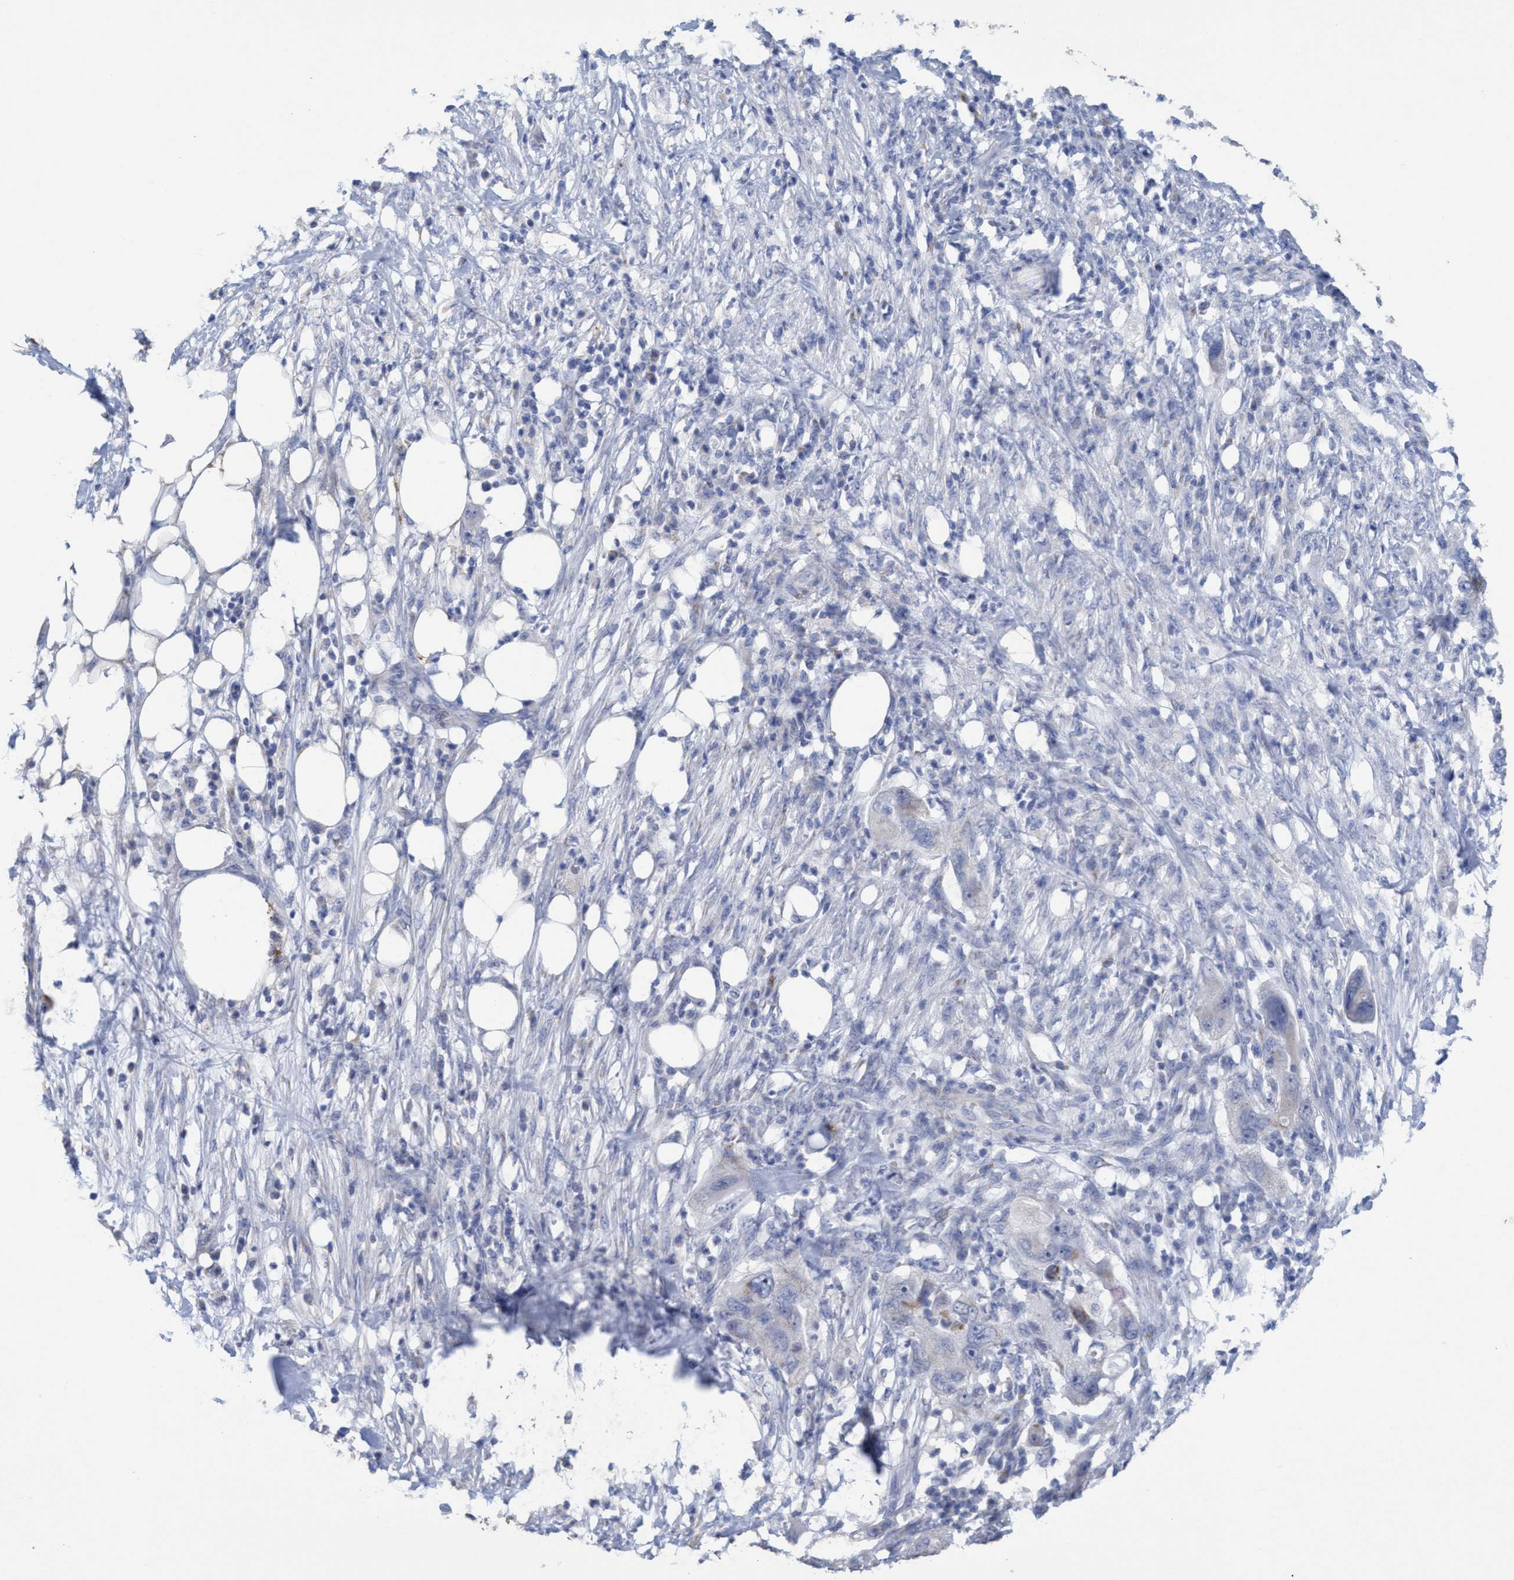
{"staining": {"intensity": "negative", "quantity": "none", "location": "none"}, "tissue": "pancreatic cancer", "cell_type": "Tumor cells", "image_type": "cancer", "snomed": [{"axis": "morphology", "description": "Adenocarcinoma, NOS"}, {"axis": "topography", "description": "Pancreas"}], "caption": "The image reveals no significant positivity in tumor cells of pancreatic adenocarcinoma.", "gene": "RSAD1", "patient": {"sex": "female", "age": 78}}